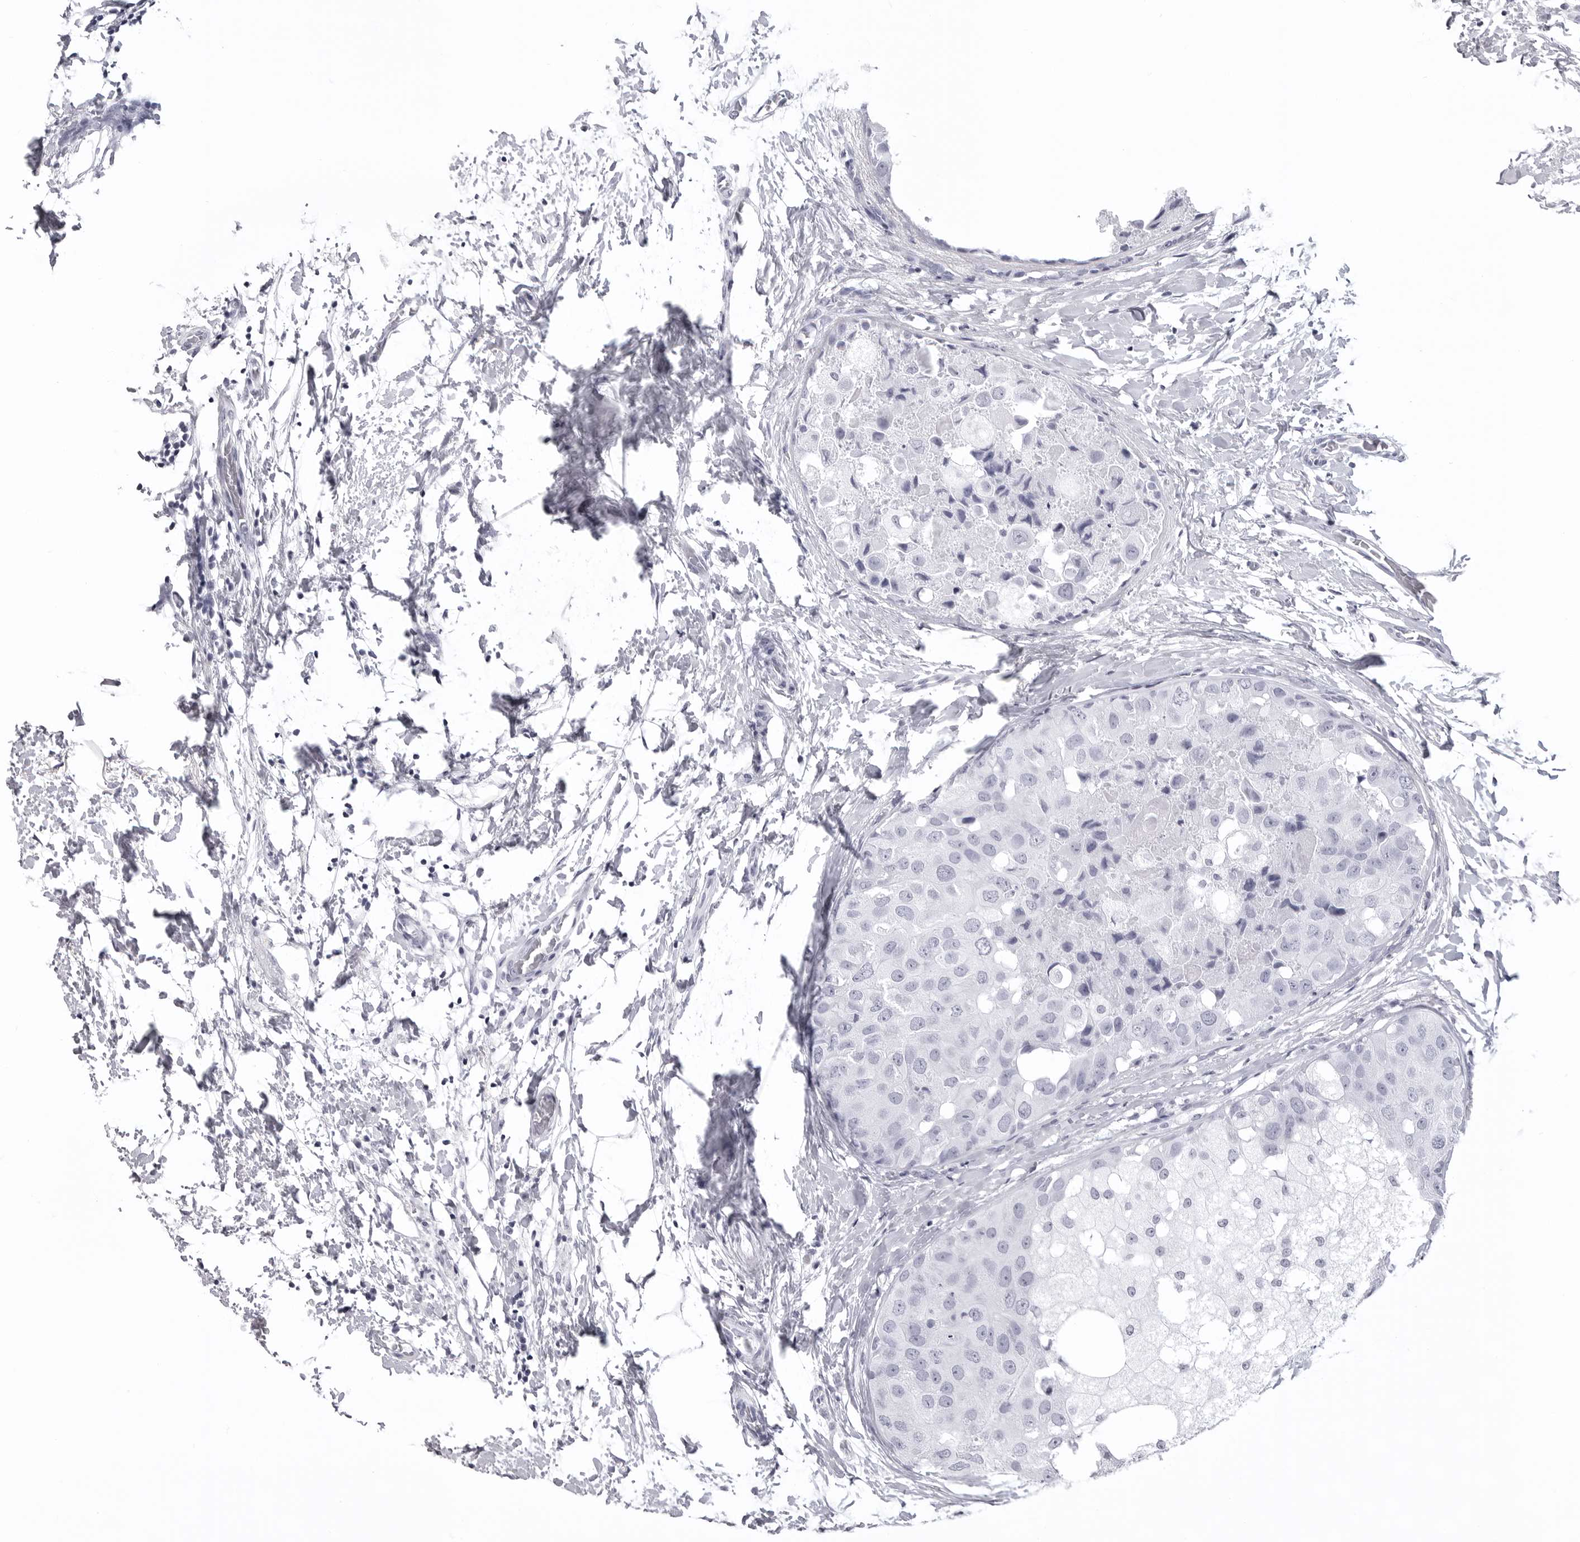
{"staining": {"intensity": "negative", "quantity": "none", "location": "none"}, "tissue": "breast cancer", "cell_type": "Tumor cells", "image_type": "cancer", "snomed": [{"axis": "morphology", "description": "Duct carcinoma"}, {"axis": "topography", "description": "Breast"}], "caption": "The micrograph shows no significant expression in tumor cells of breast cancer (infiltrating ductal carcinoma). (Brightfield microscopy of DAB (3,3'-diaminobenzidine) immunohistochemistry at high magnification).", "gene": "LGALS4", "patient": {"sex": "female", "age": 62}}